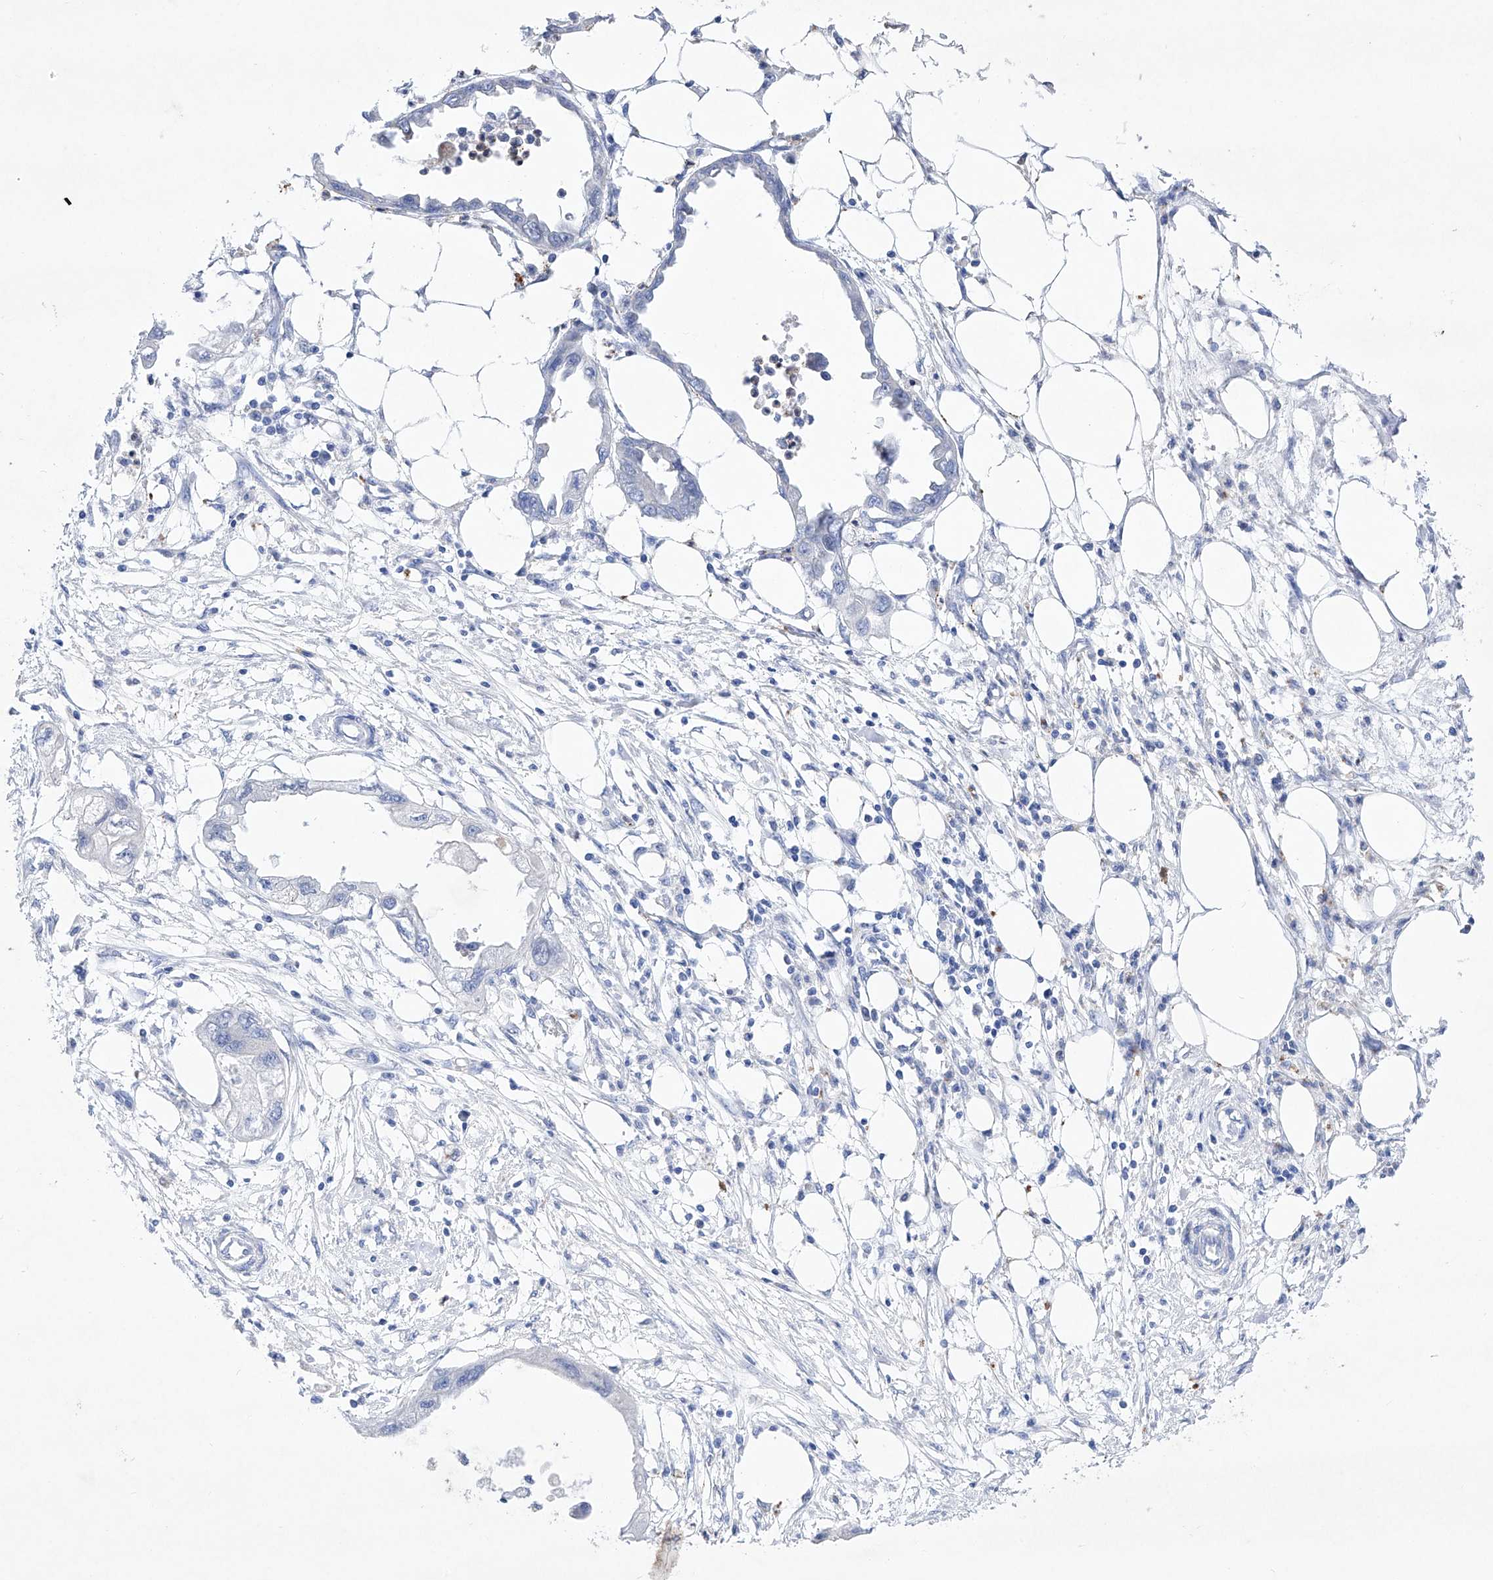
{"staining": {"intensity": "negative", "quantity": "none", "location": "none"}, "tissue": "endometrial cancer", "cell_type": "Tumor cells", "image_type": "cancer", "snomed": [{"axis": "morphology", "description": "Adenocarcinoma, NOS"}, {"axis": "morphology", "description": "Adenocarcinoma, metastatic, NOS"}, {"axis": "topography", "description": "Adipose tissue"}, {"axis": "topography", "description": "Endometrium"}], "caption": "The IHC photomicrograph has no significant staining in tumor cells of endometrial cancer (metastatic adenocarcinoma) tissue.", "gene": "TM7SF2", "patient": {"sex": "female", "age": 67}}